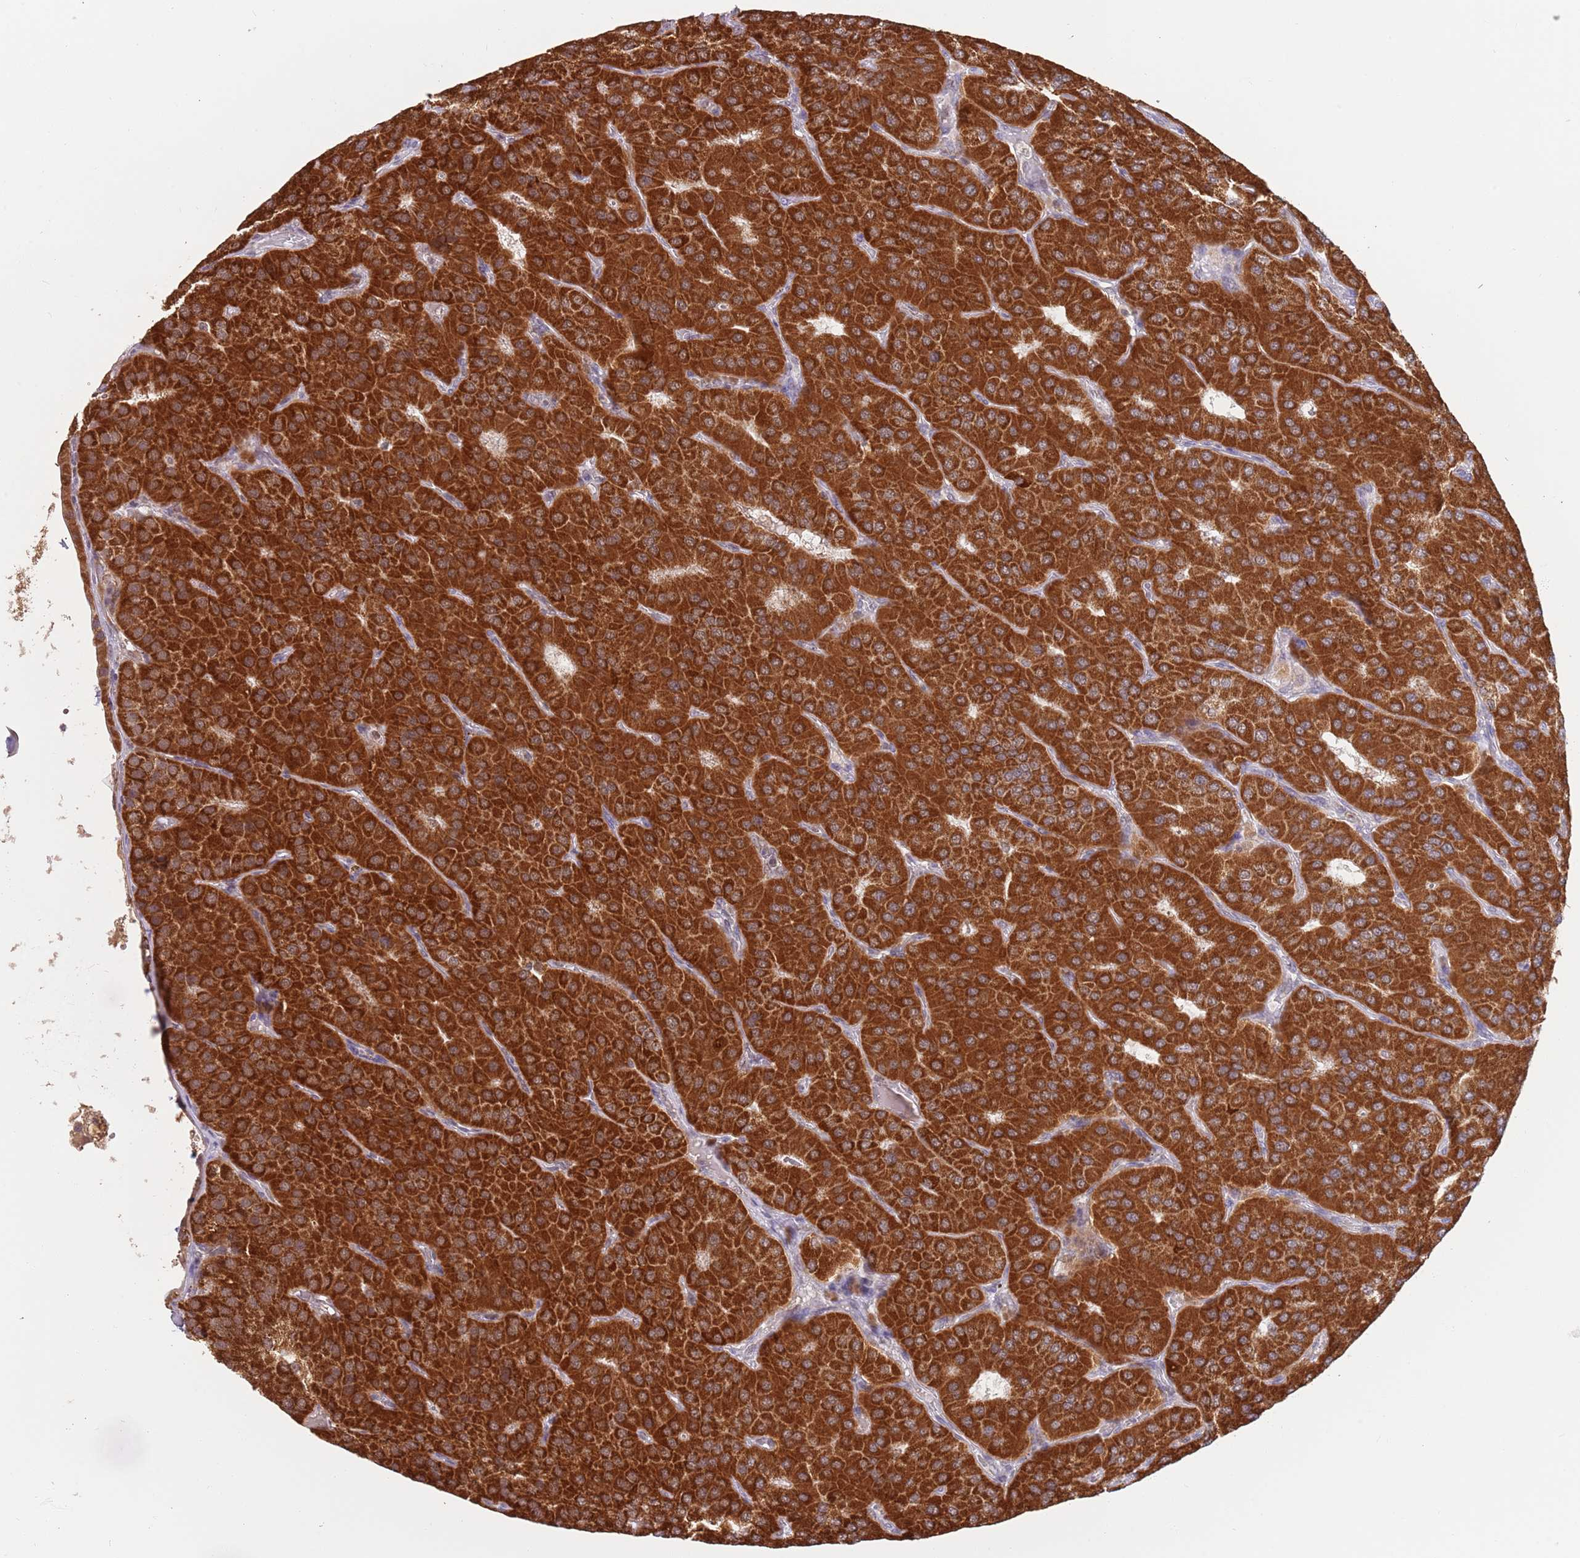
{"staining": {"intensity": "strong", "quantity": ">75%", "location": "cytoplasmic/membranous"}, "tissue": "parathyroid gland", "cell_type": "Glandular cells", "image_type": "normal", "snomed": [{"axis": "morphology", "description": "Normal tissue, NOS"}, {"axis": "morphology", "description": "Adenoma, NOS"}, {"axis": "topography", "description": "Parathyroid gland"}], "caption": "Immunohistochemical staining of benign human parathyroid gland demonstrates >75% levels of strong cytoplasmic/membranous protein positivity in approximately >75% of glandular cells.", "gene": "TIMM13", "patient": {"sex": "female", "age": 86}}